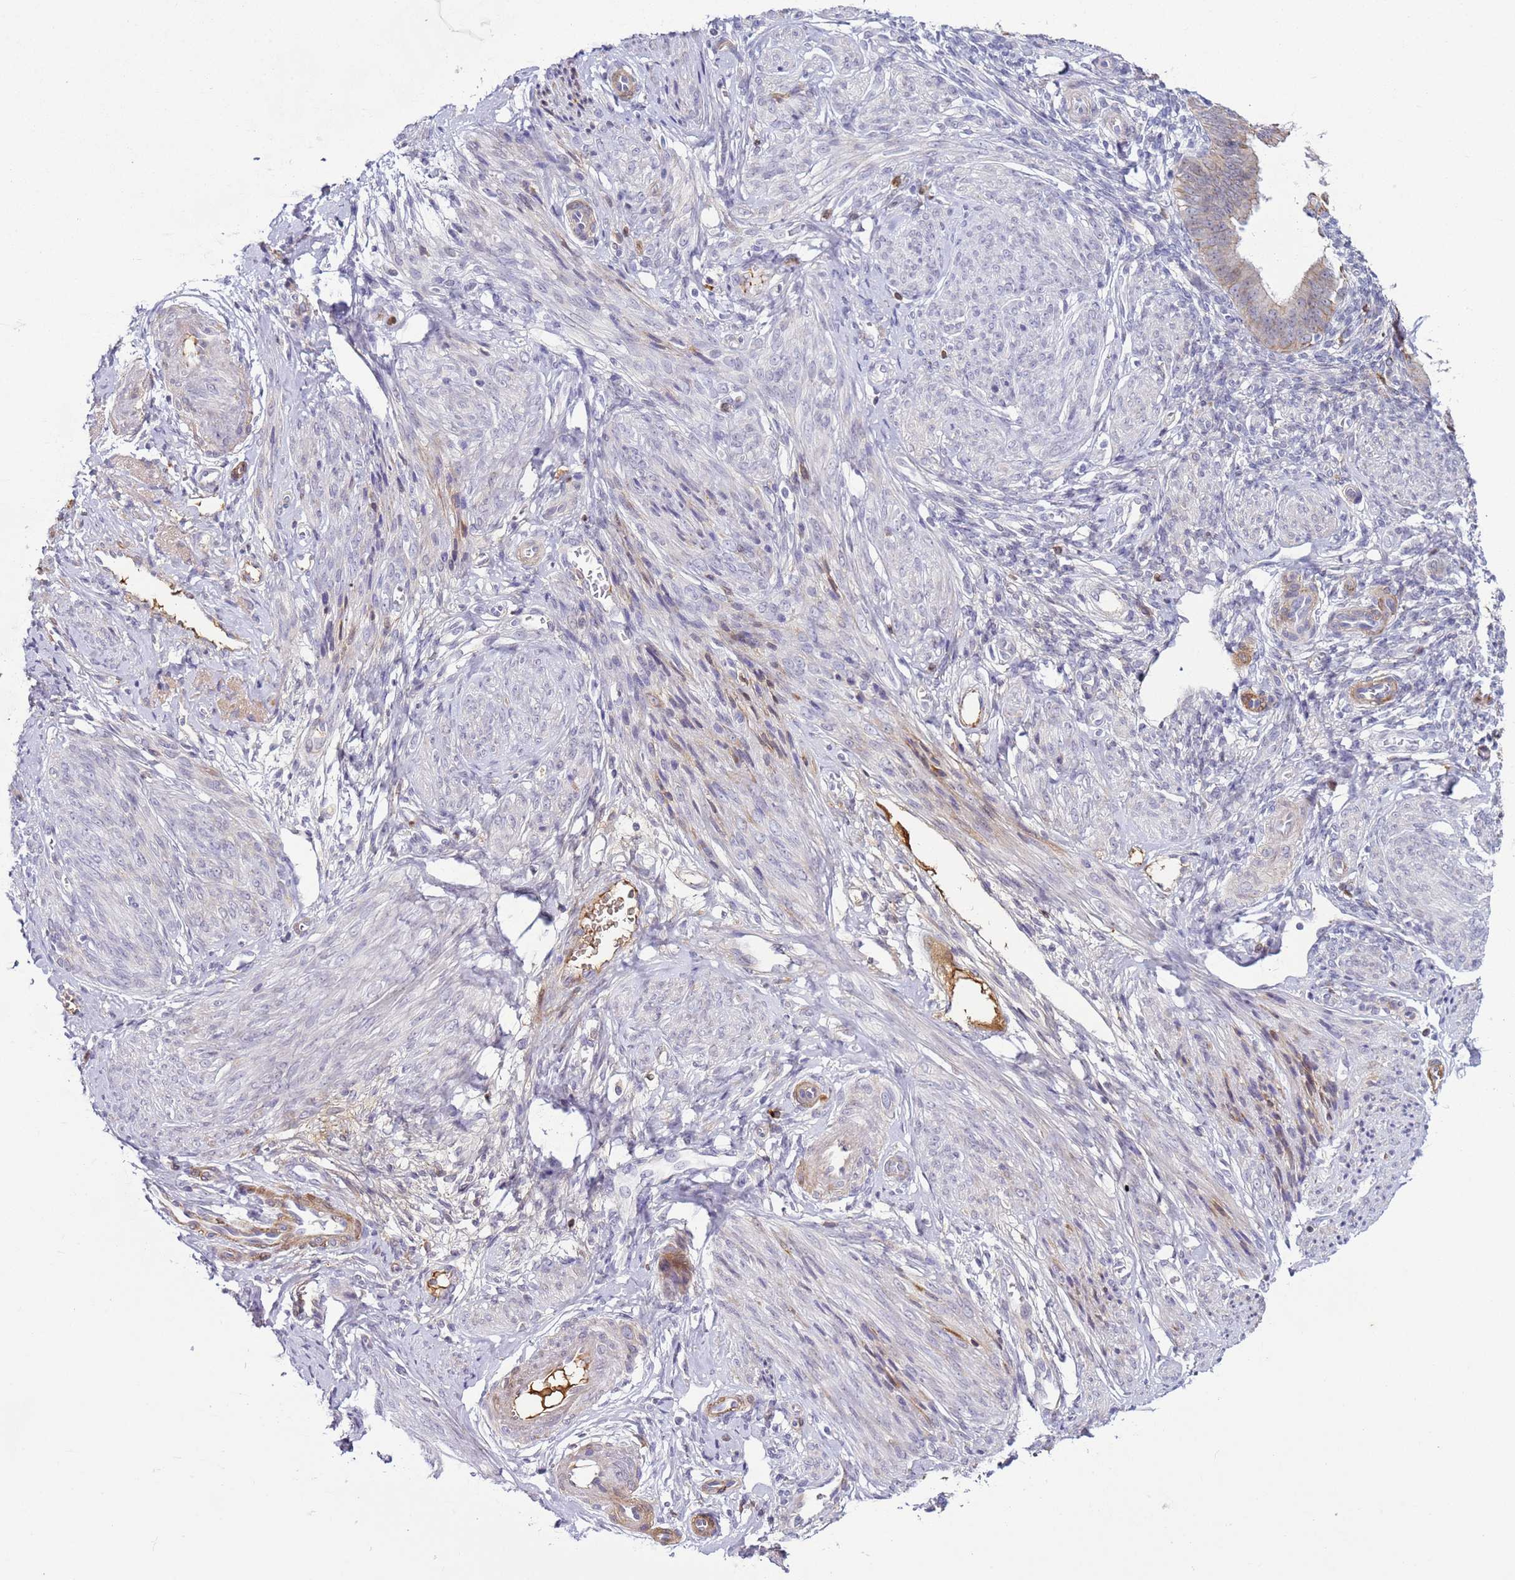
{"staining": {"intensity": "negative", "quantity": "none", "location": "none"}, "tissue": "endometrium", "cell_type": "Cells in endometrial stroma", "image_type": "normal", "snomed": [{"axis": "morphology", "description": "Normal tissue, NOS"}, {"axis": "topography", "description": "Uterus"}, {"axis": "topography", "description": "Endometrium"}], "caption": "This histopathology image is of unremarkable endometrium stained with immunohistochemistry (IHC) to label a protein in brown with the nuclei are counter-stained blue. There is no staining in cells in endometrial stroma.", "gene": "NPAP1", "patient": {"sex": "female", "age": 48}}